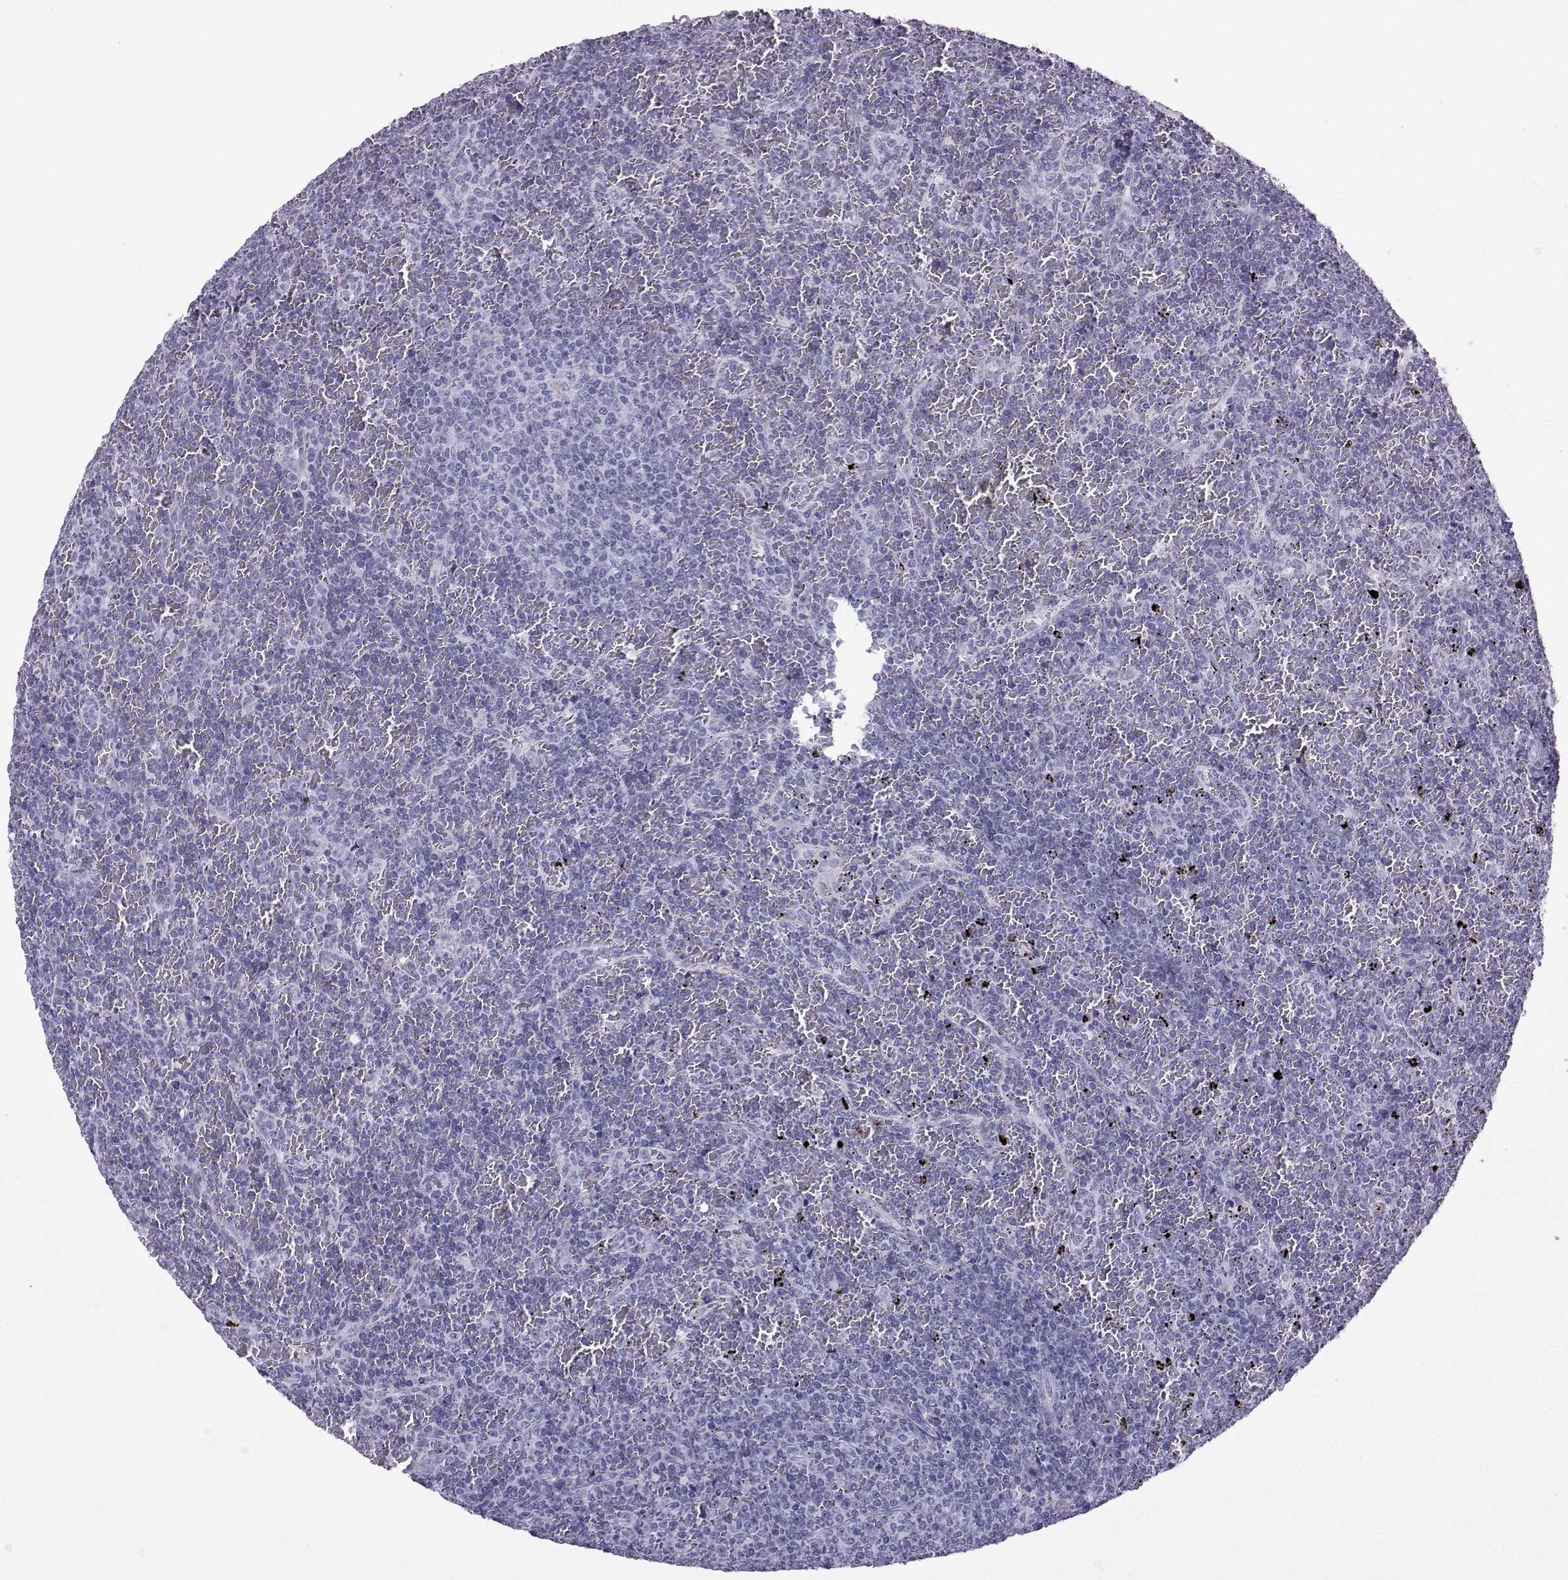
{"staining": {"intensity": "negative", "quantity": "none", "location": "none"}, "tissue": "lymphoma", "cell_type": "Tumor cells", "image_type": "cancer", "snomed": [{"axis": "morphology", "description": "Malignant lymphoma, non-Hodgkin's type, Low grade"}, {"axis": "topography", "description": "Spleen"}], "caption": "High power microscopy image of an immunohistochemistry histopathology image of low-grade malignant lymphoma, non-Hodgkin's type, revealing no significant positivity in tumor cells.", "gene": "ARMC2", "patient": {"sex": "female", "age": 77}}